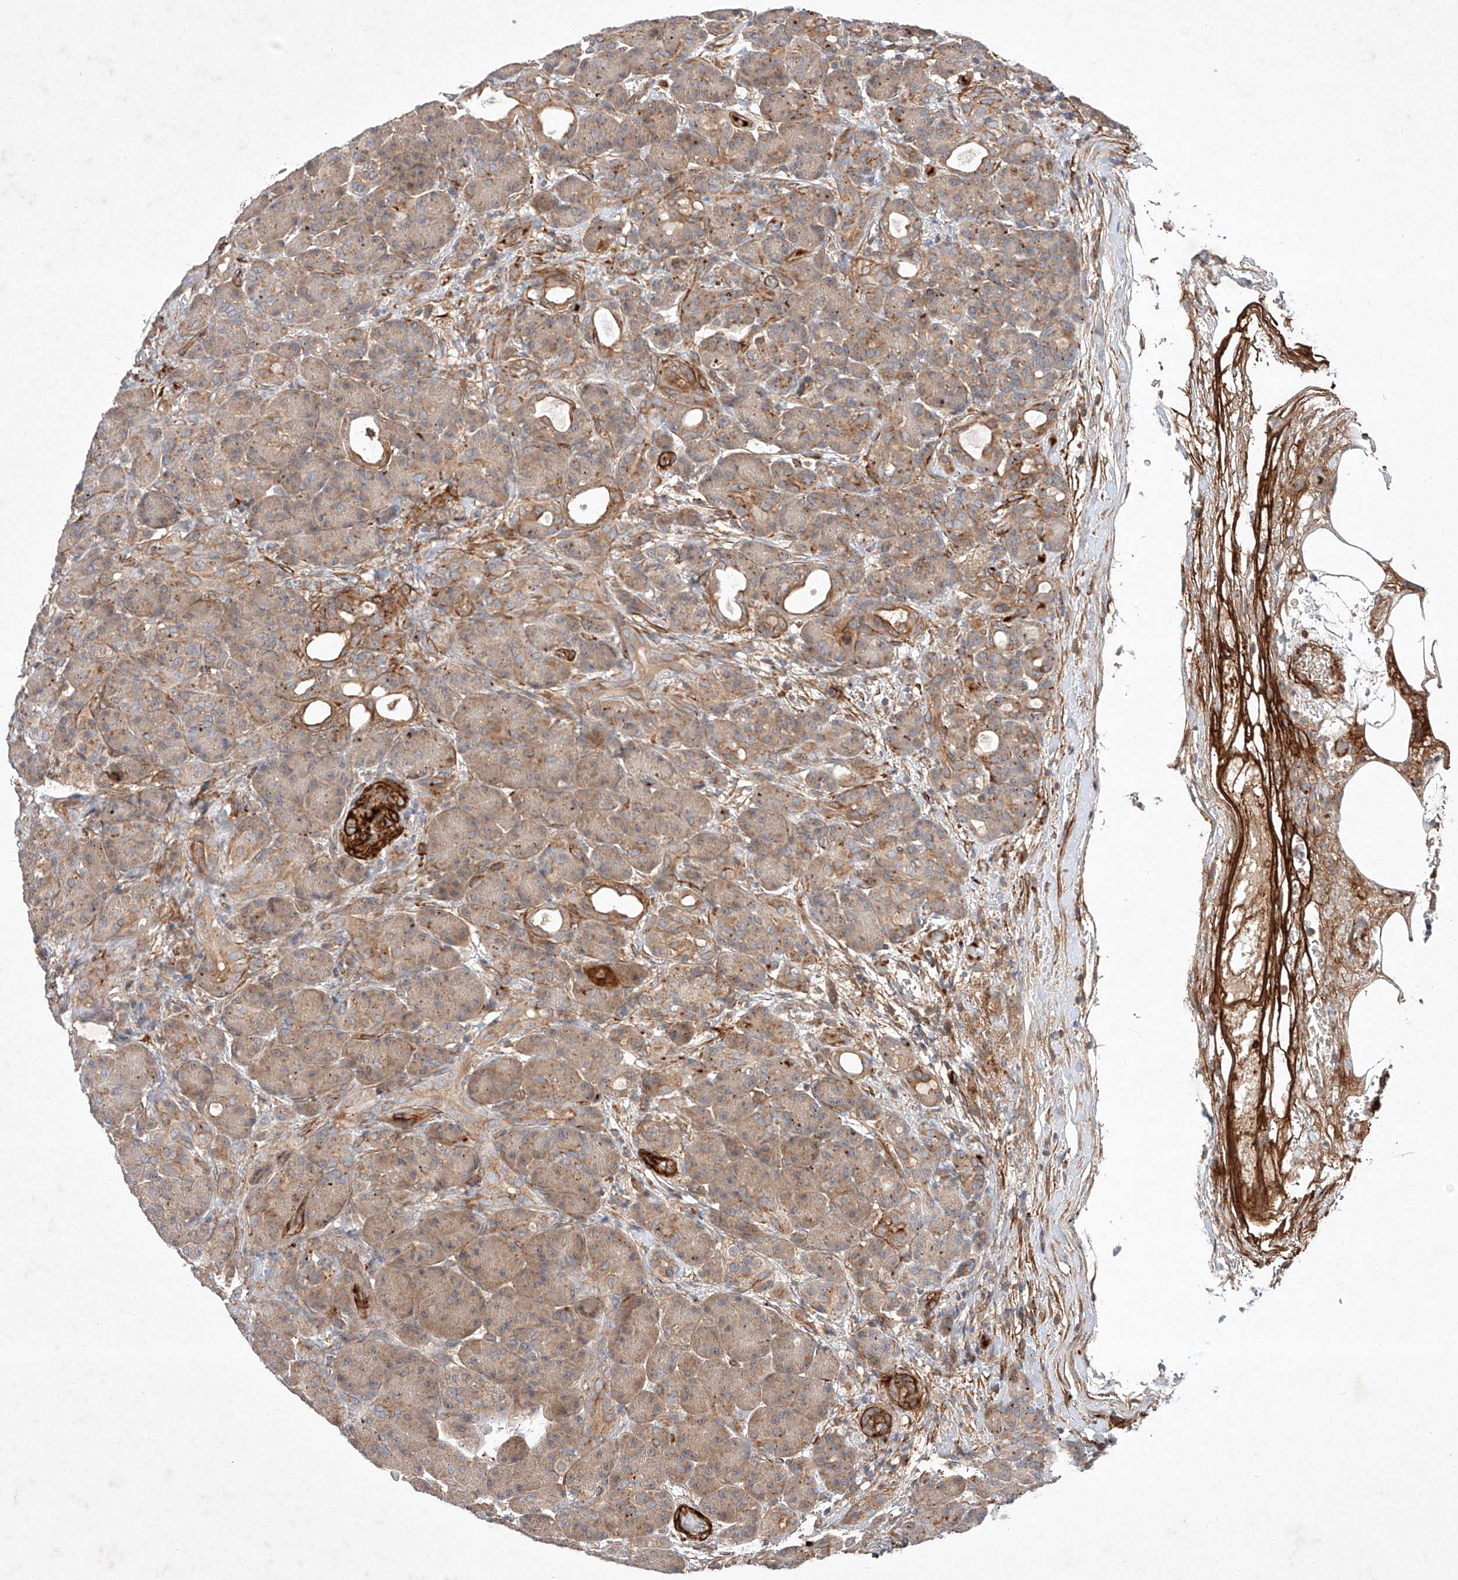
{"staining": {"intensity": "weak", "quantity": ">75%", "location": "cytoplasmic/membranous"}, "tissue": "pancreas", "cell_type": "Exocrine glandular cells", "image_type": "normal", "snomed": [{"axis": "morphology", "description": "Normal tissue, NOS"}, {"axis": "topography", "description": "Pancreas"}], "caption": "Protein analysis of unremarkable pancreas shows weak cytoplasmic/membranous staining in approximately >75% of exocrine glandular cells.", "gene": "ARHGAP33", "patient": {"sex": "male", "age": 63}}